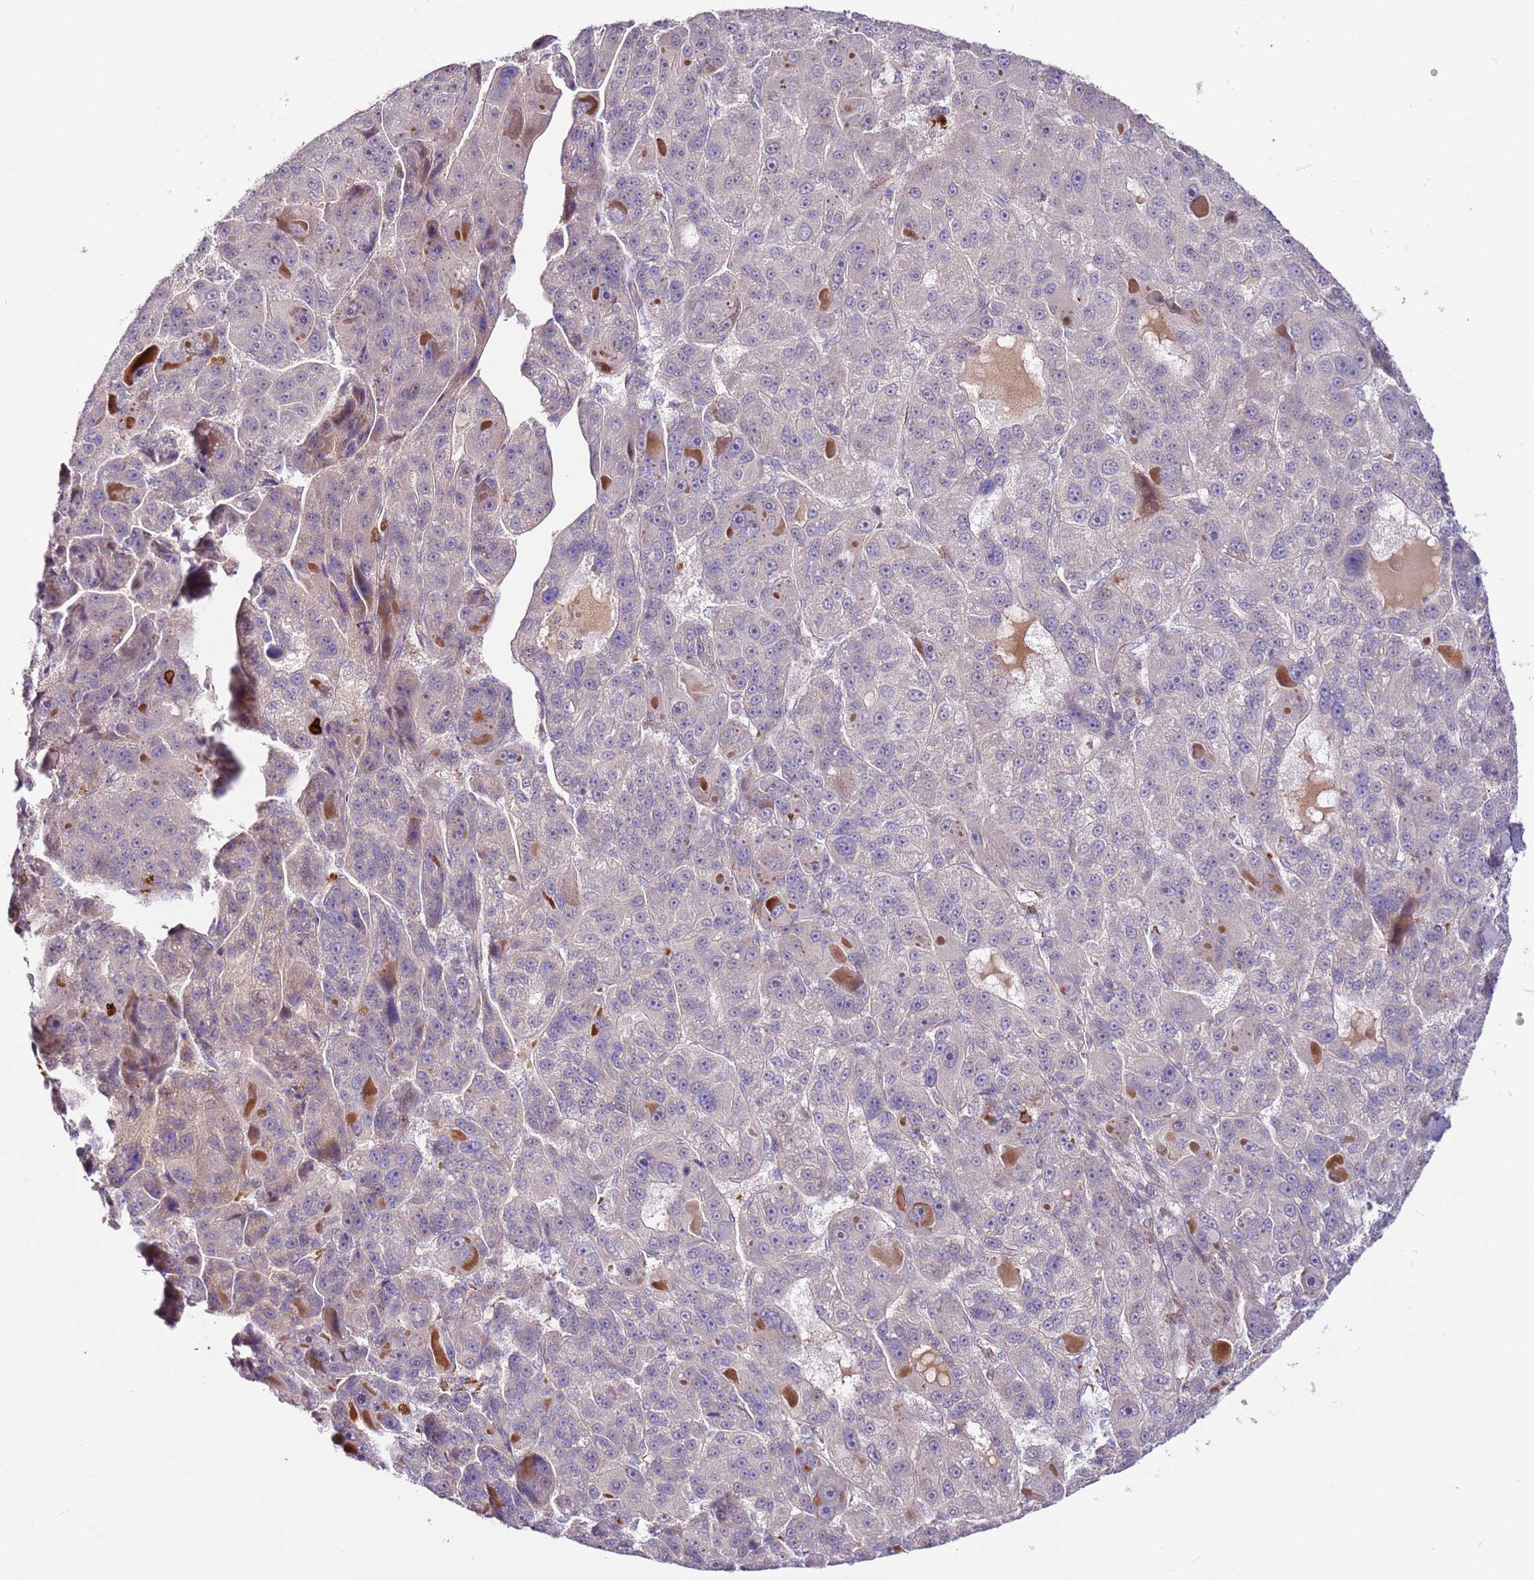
{"staining": {"intensity": "negative", "quantity": "none", "location": "none"}, "tissue": "liver cancer", "cell_type": "Tumor cells", "image_type": "cancer", "snomed": [{"axis": "morphology", "description": "Carcinoma, Hepatocellular, NOS"}, {"axis": "topography", "description": "Liver"}], "caption": "Tumor cells are negative for brown protein staining in liver cancer (hepatocellular carcinoma).", "gene": "MTG2", "patient": {"sex": "male", "age": 76}}